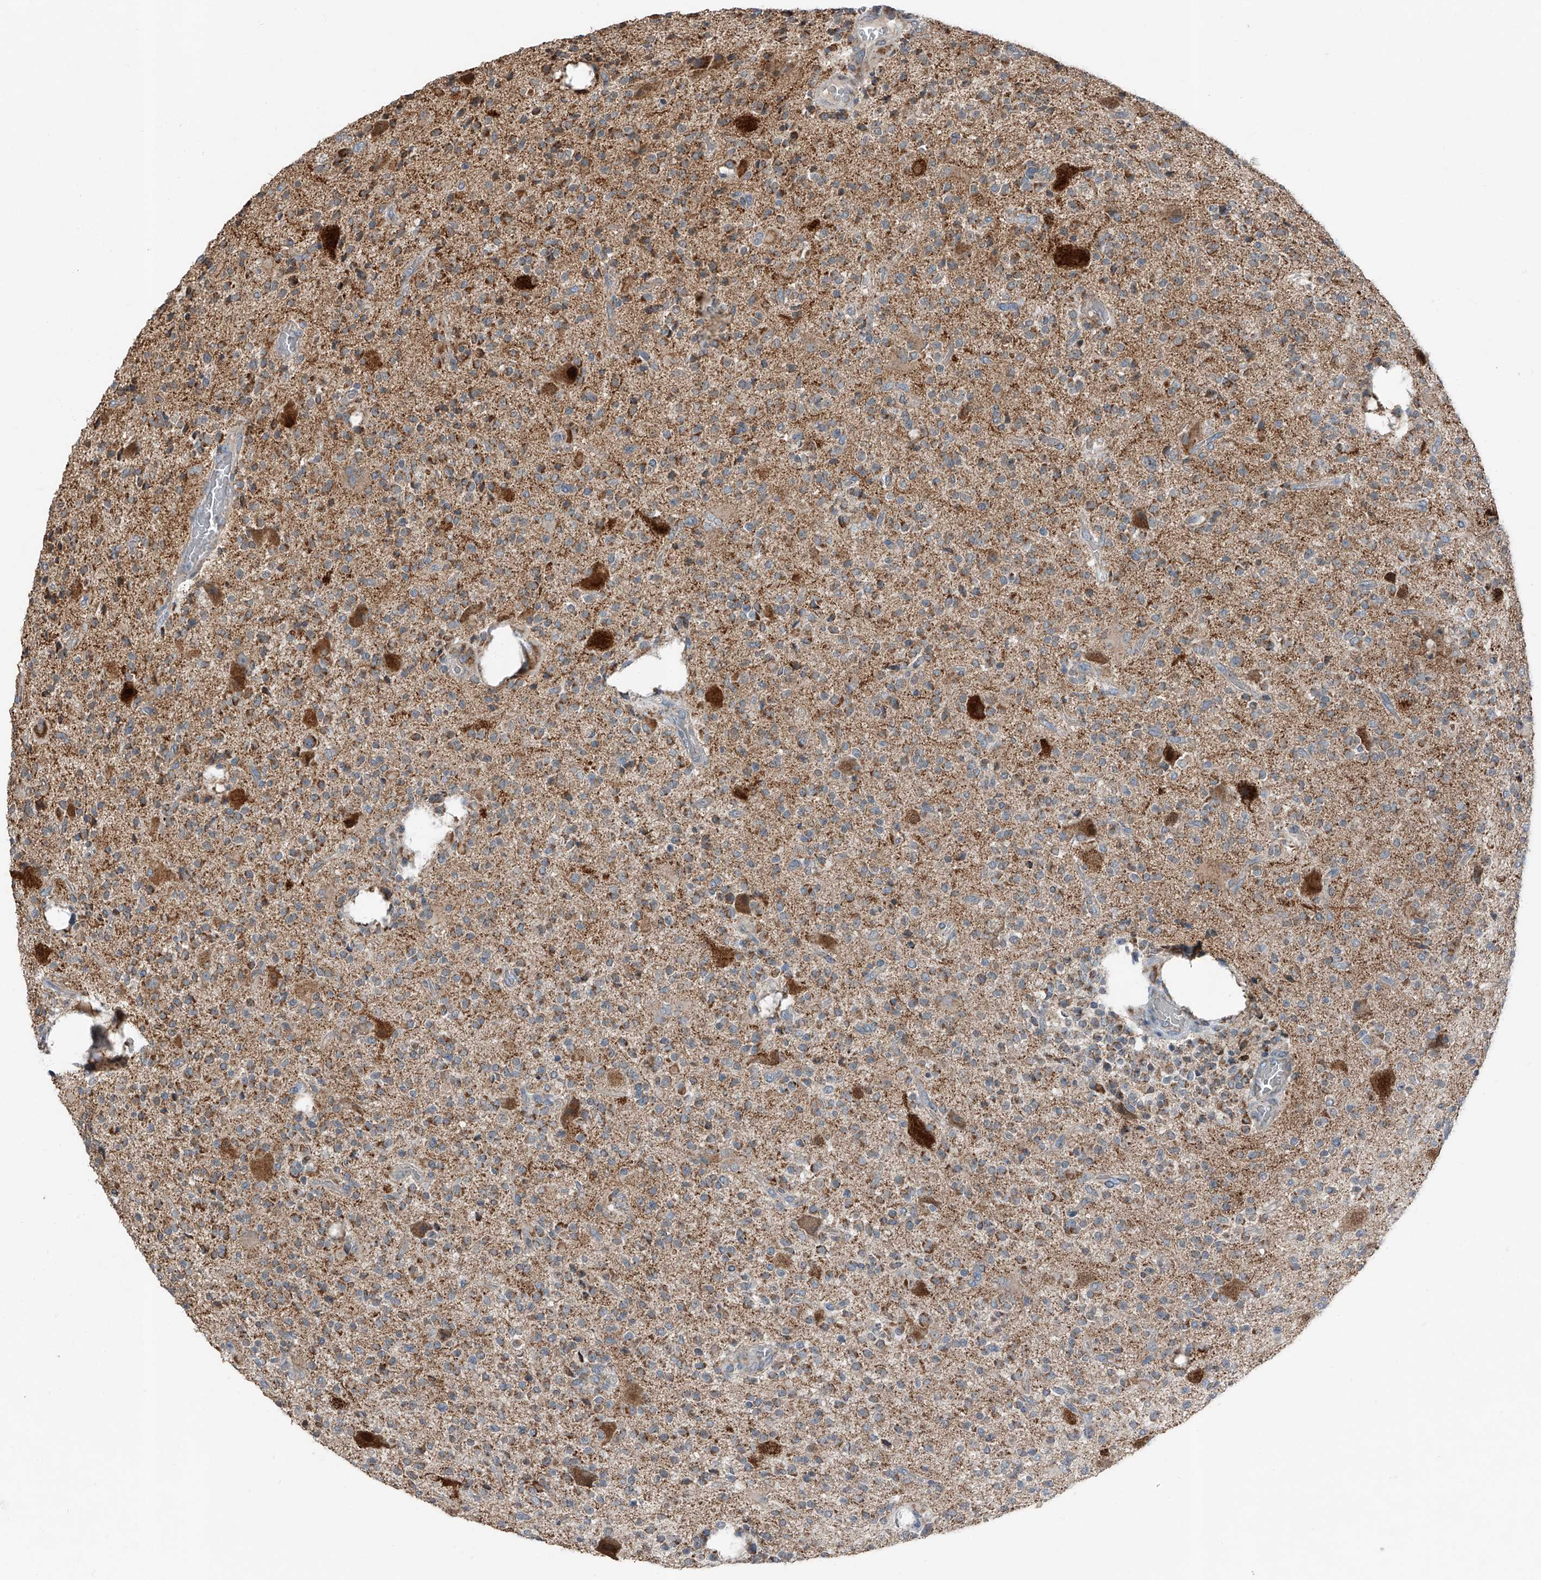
{"staining": {"intensity": "moderate", "quantity": ">75%", "location": "cytoplasmic/membranous"}, "tissue": "glioma", "cell_type": "Tumor cells", "image_type": "cancer", "snomed": [{"axis": "morphology", "description": "Glioma, malignant, High grade"}, {"axis": "topography", "description": "Brain"}], "caption": "Brown immunohistochemical staining in human glioma shows moderate cytoplasmic/membranous staining in approximately >75% of tumor cells.", "gene": "CHRNA7", "patient": {"sex": "male", "age": 34}}